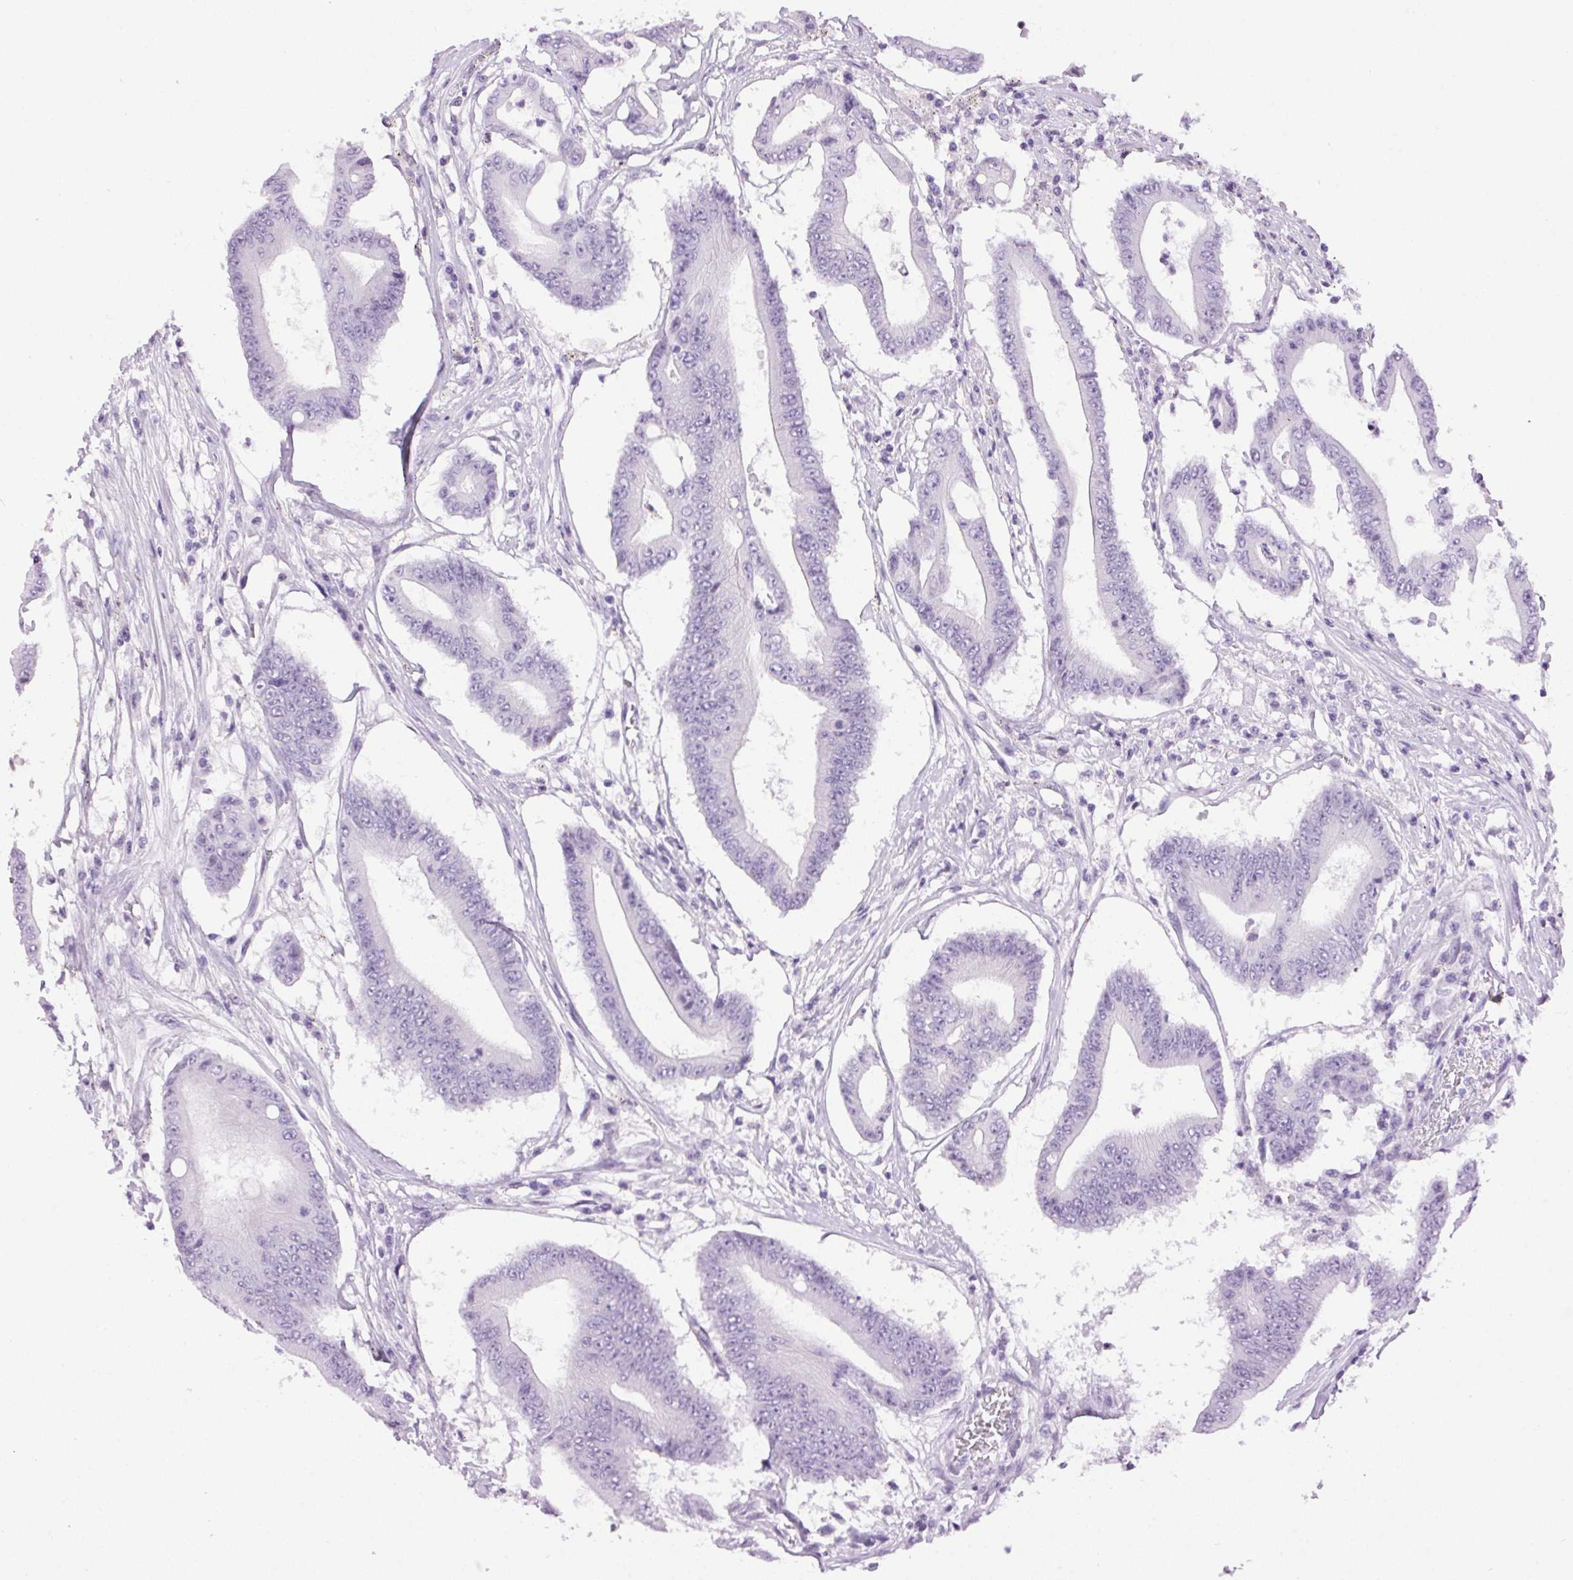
{"staining": {"intensity": "negative", "quantity": "none", "location": "none"}, "tissue": "colorectal cancer", "cell_type": "Tumor cells", "image_type": "cancer", "snomed": [{"axis": "morphology", "description": "Adenocarcinoma, NOS"}, {"axis": "topography", "description": "Rectum"}], "caption": "IHC photomicrograph of human colorectal cancer (adenocarcinoma) stained for a protein (brown), which reveals no expression in tumor cells. Nuclei are stained in blue.", "gene": "TMEM88B", "patient": {"sex": "male", "age": 54}}